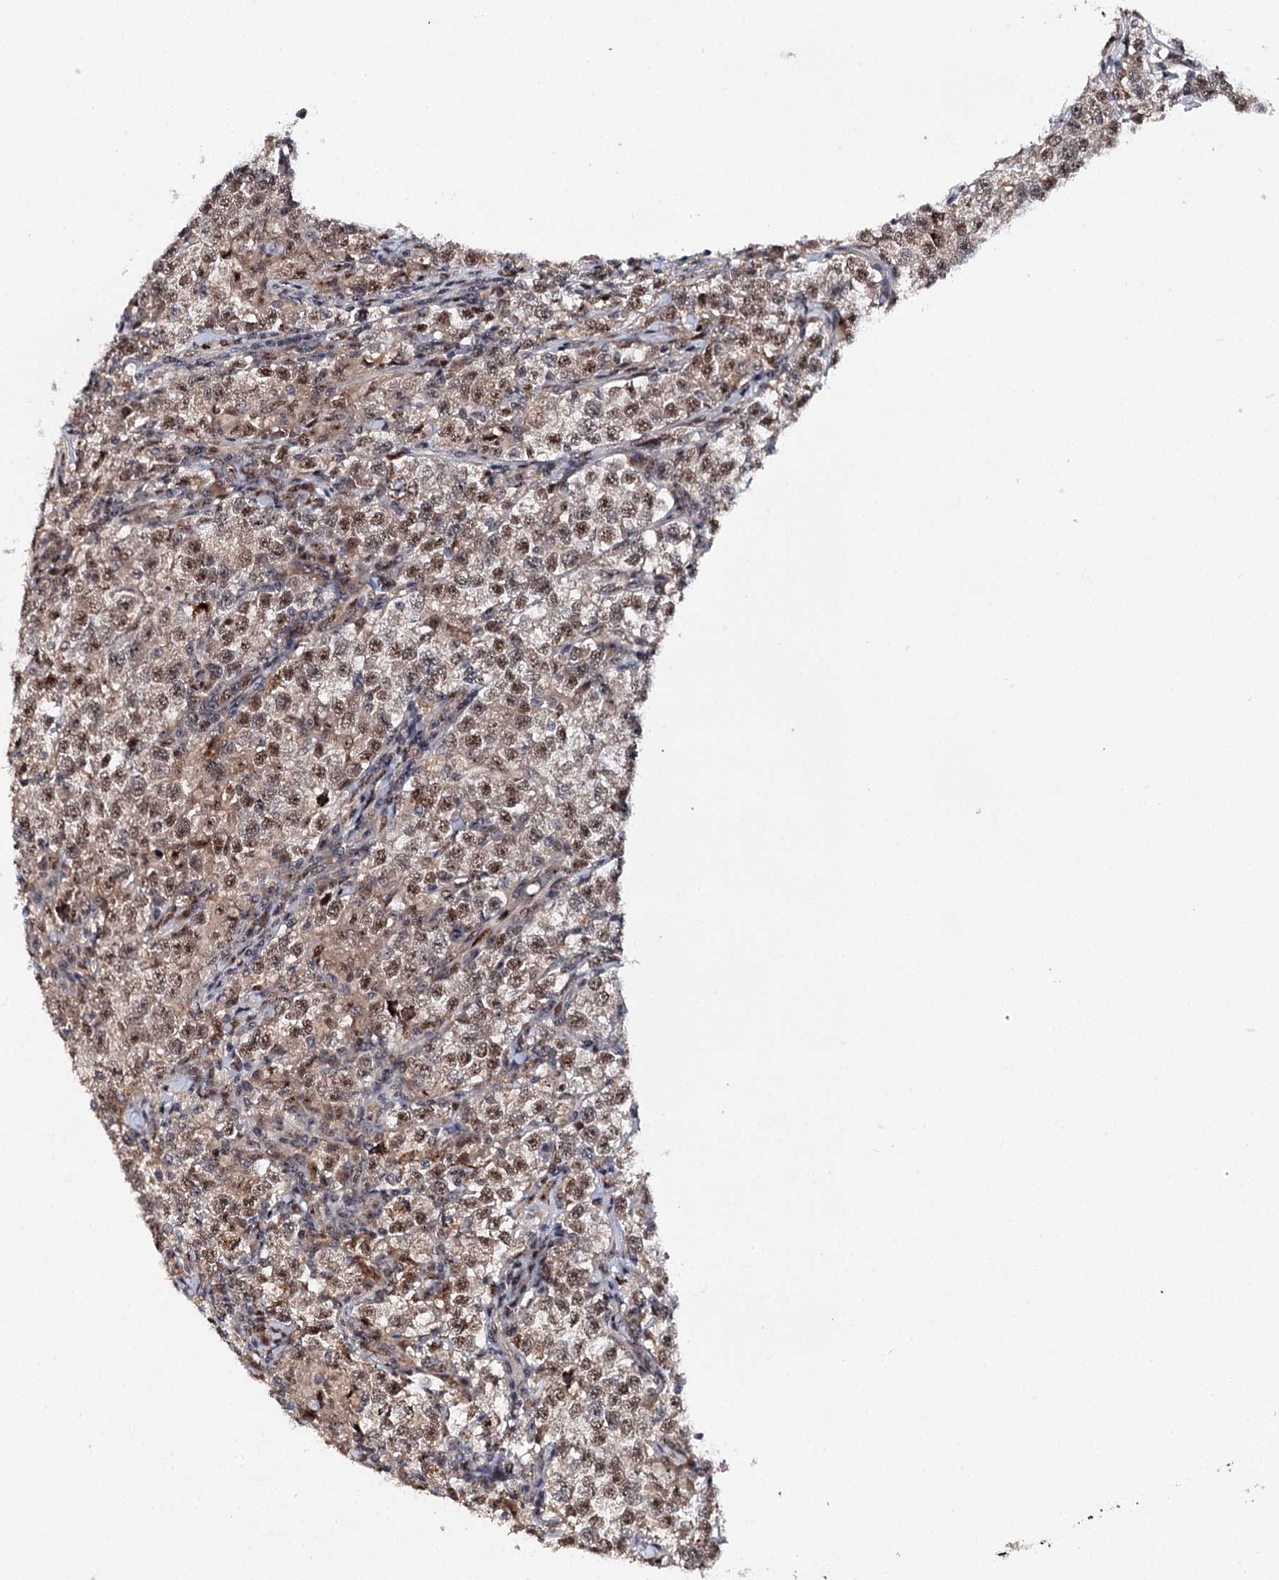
{"staining": {"intensity": "moderate", "quantity": ">75%", "location": "nuclear"}, "tissue": "testis cancer", "cell_type": "Tumor cells", "image_type": "cancer", "snomed": [{"axis": "morphology", "description": "Normal tissue, NOS"}, {"axis": "morphology", "description": "Seminoma, NOS"}, {"axis": "topography", "description": "Testis"}], "caption": "About >75% of tumor cells in human testis seminoma show moderate nuclear protein positivity as visualized by brown immunohistochemical staining.", "gene": "BUD13", "patient": {"sex": "male", "age": 43}}